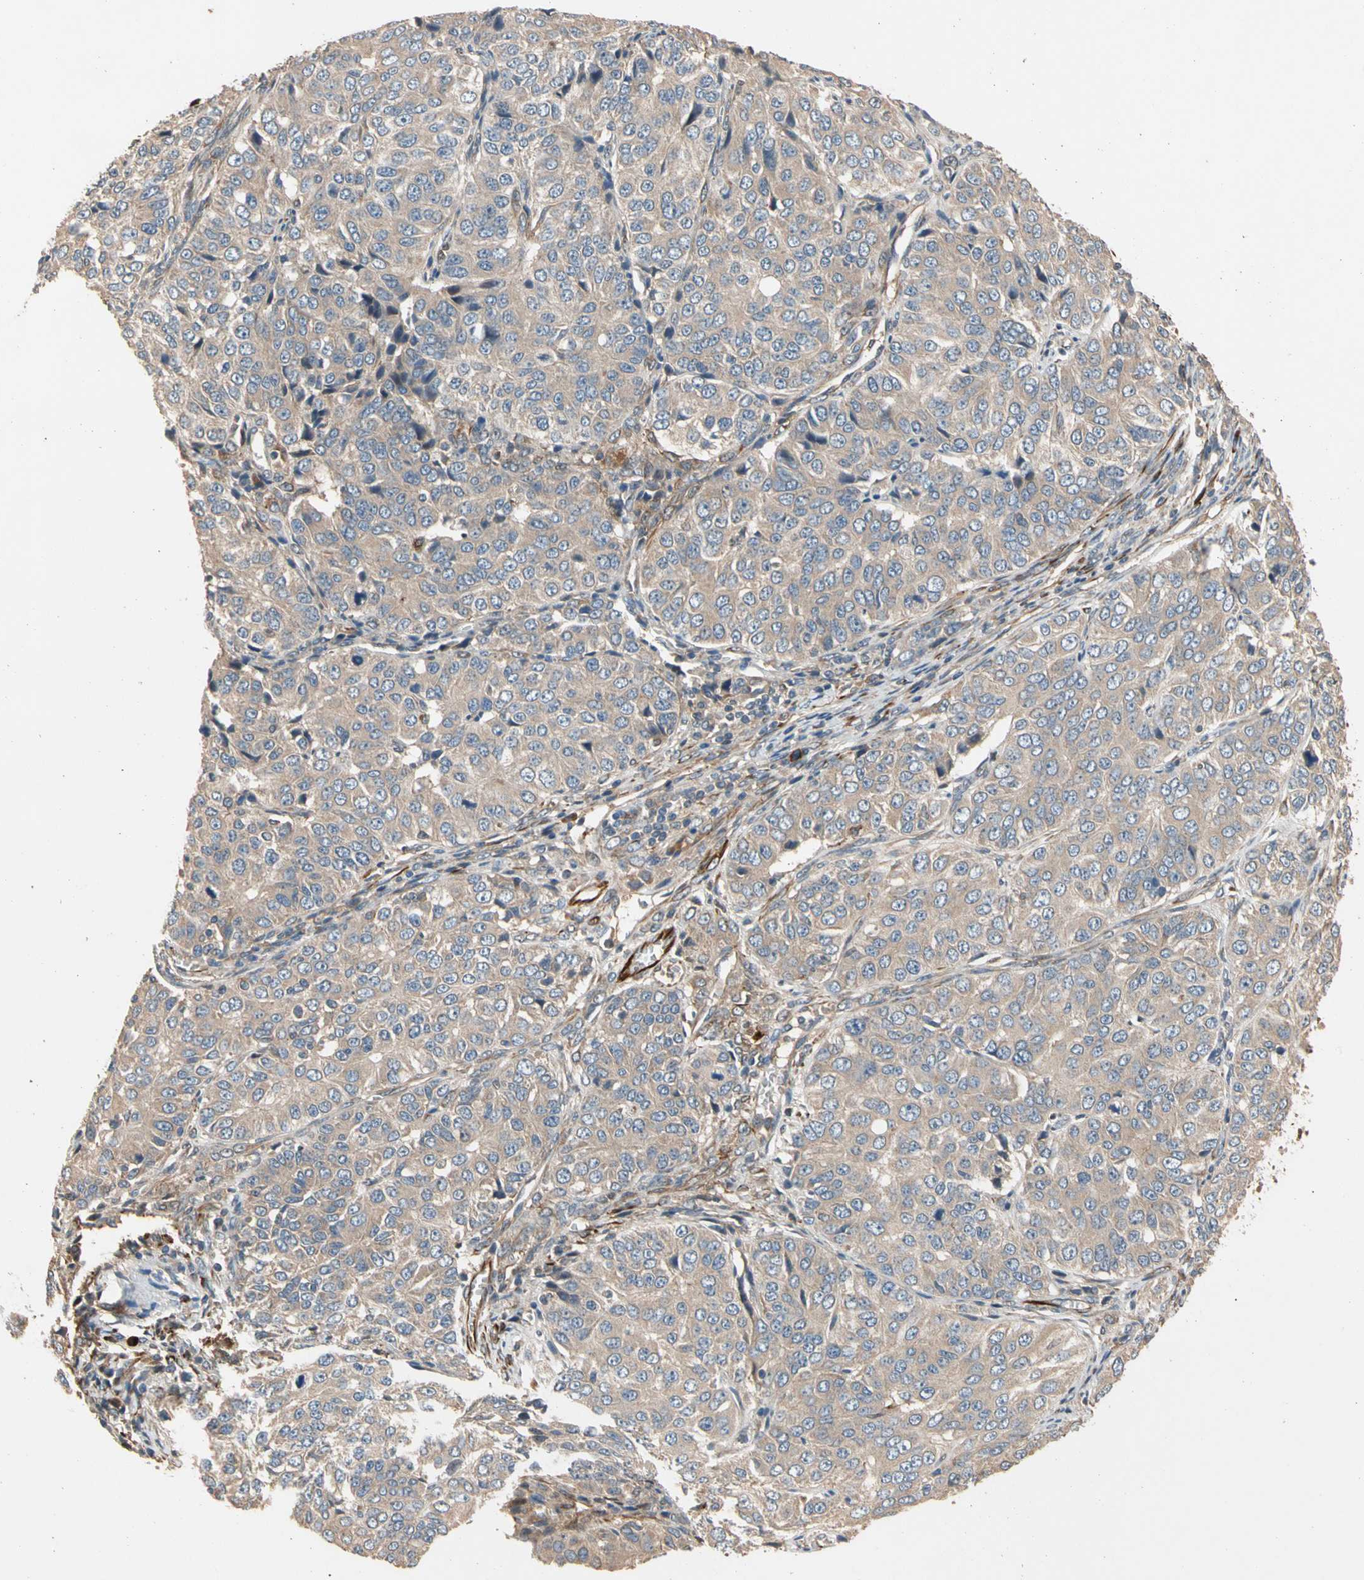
{"staining": {"intensity": "weak", "quantity": ">75%", "location": "cytoplasmic/membranous"}, "tissue": "ovarian cancer", "cell_type": "Tumor cells", "image_type": "cancer", "snomed": [{"axis": "morphology", "description": "Carcinoma, endometroid"}, {"axis": "topography", "description": "Ovary"}], "caption": "An immunohistochemistry (IHC) image of neoplastic tissue is shown. Protein staining in brown labels weak cytoplasmic/membranous positivity in ovarian cancer within tumor cells. (DAB IHC with brightfield microscopy, high magnification).", "gene": "FGD6", "patient": {"sex": "female", "age": 51}}